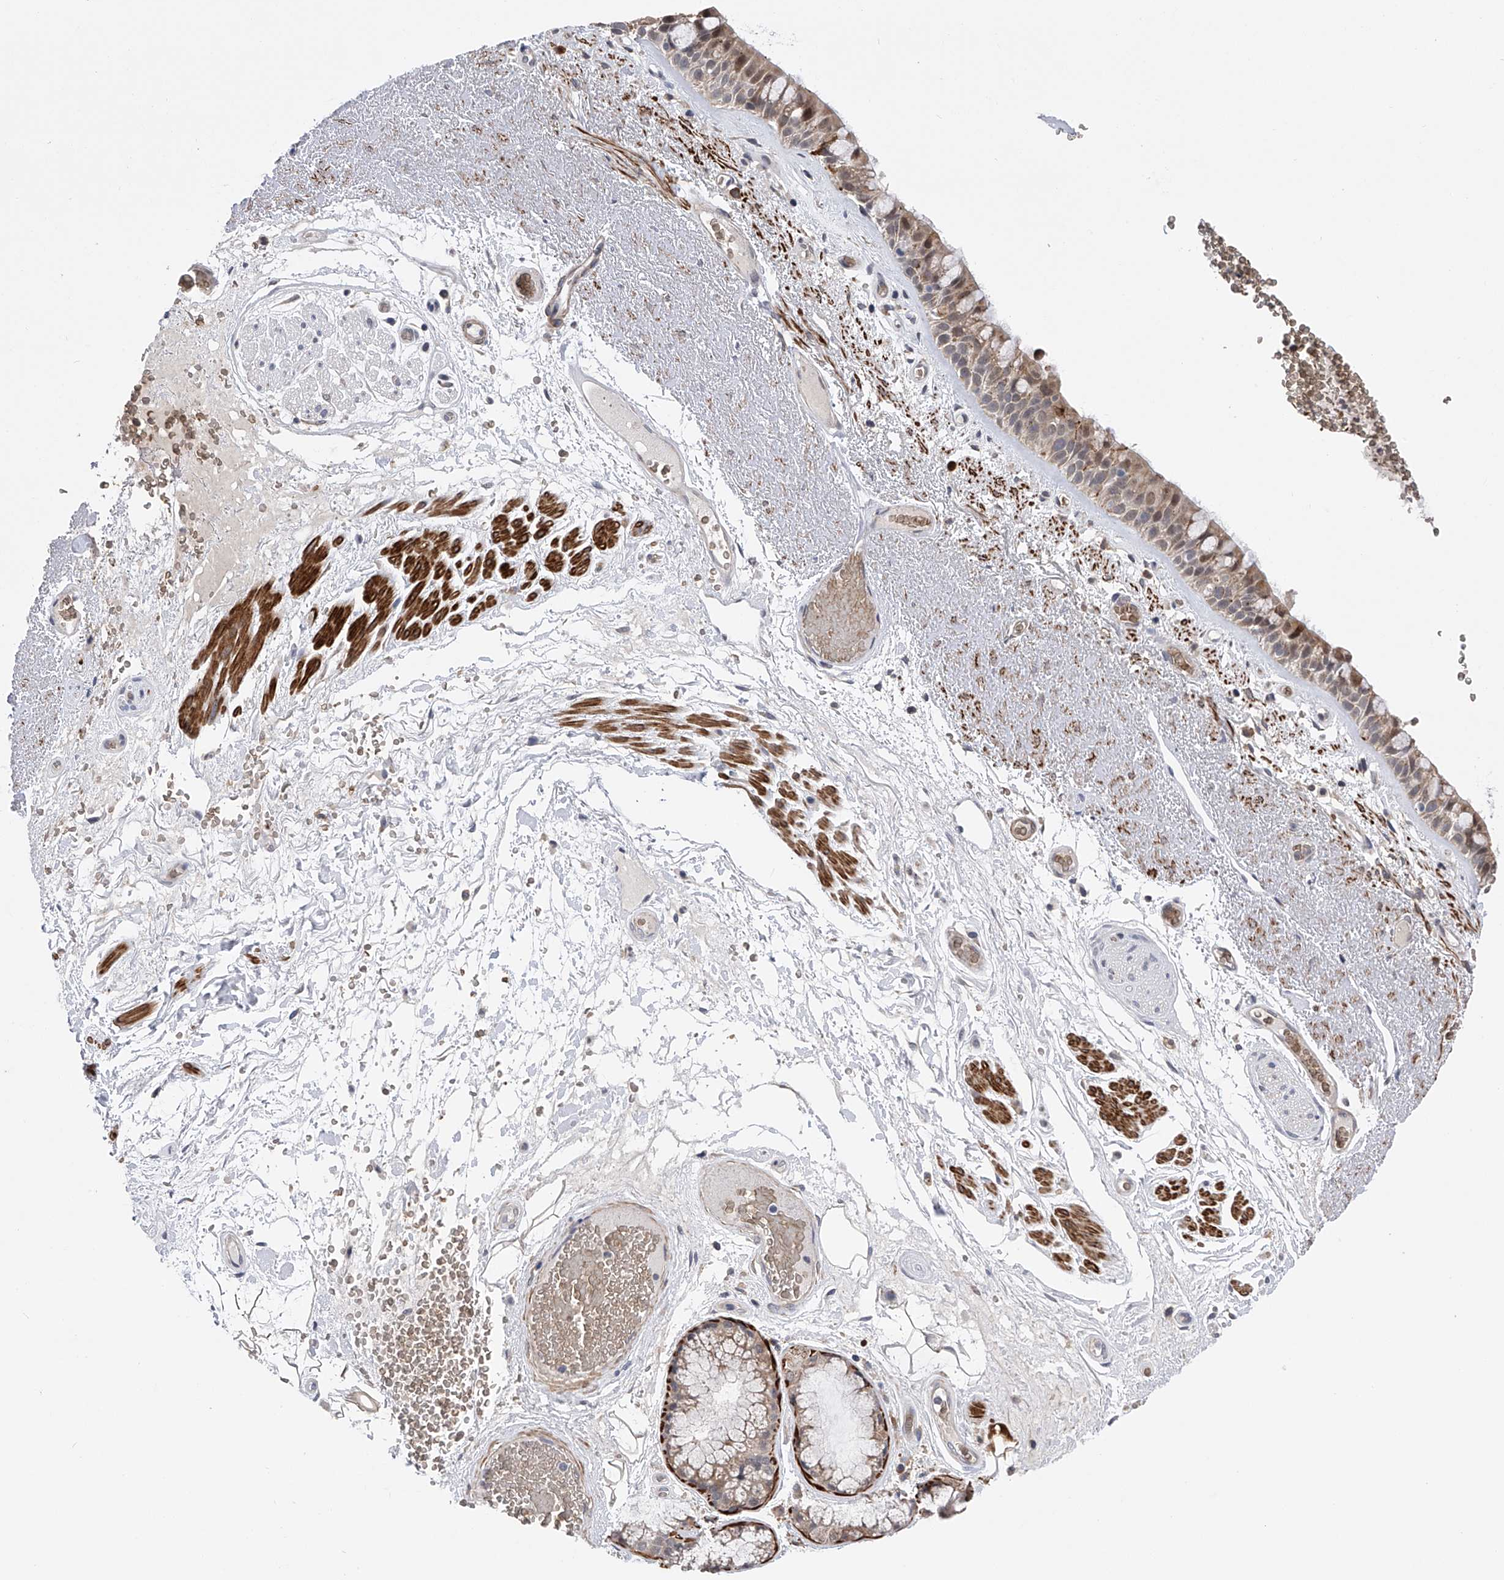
{"staining": {"intensity": "moderate", "quantity": ">75%", "location": "cytoplasmic/membranous,nuclear"}, "tissue": "bronchus", "cell_type": "Respiratory epithelial cells", "image_type": "normal", "snomed": [{"axis": "morphology", "description": "Normal tissue, NOS"}, {"axis": "morphology", "description": "Squamous cell carcinoma, NOS"}, {"axis": "topography", "description": "Lymph node"}, {"axis": "topography", "description": "Bronchus"}, {"axis": "topography", "description": "Lung"}], "caption": "Bronchus stained with immunohistochemistry (IHC) reveals moderate cytoplasmic/membranous,nuclear expression in about >75% of respiratory epithelial cells.", "gene": "SPOCK1", "patient": {"sex": "male", "age": 66}}